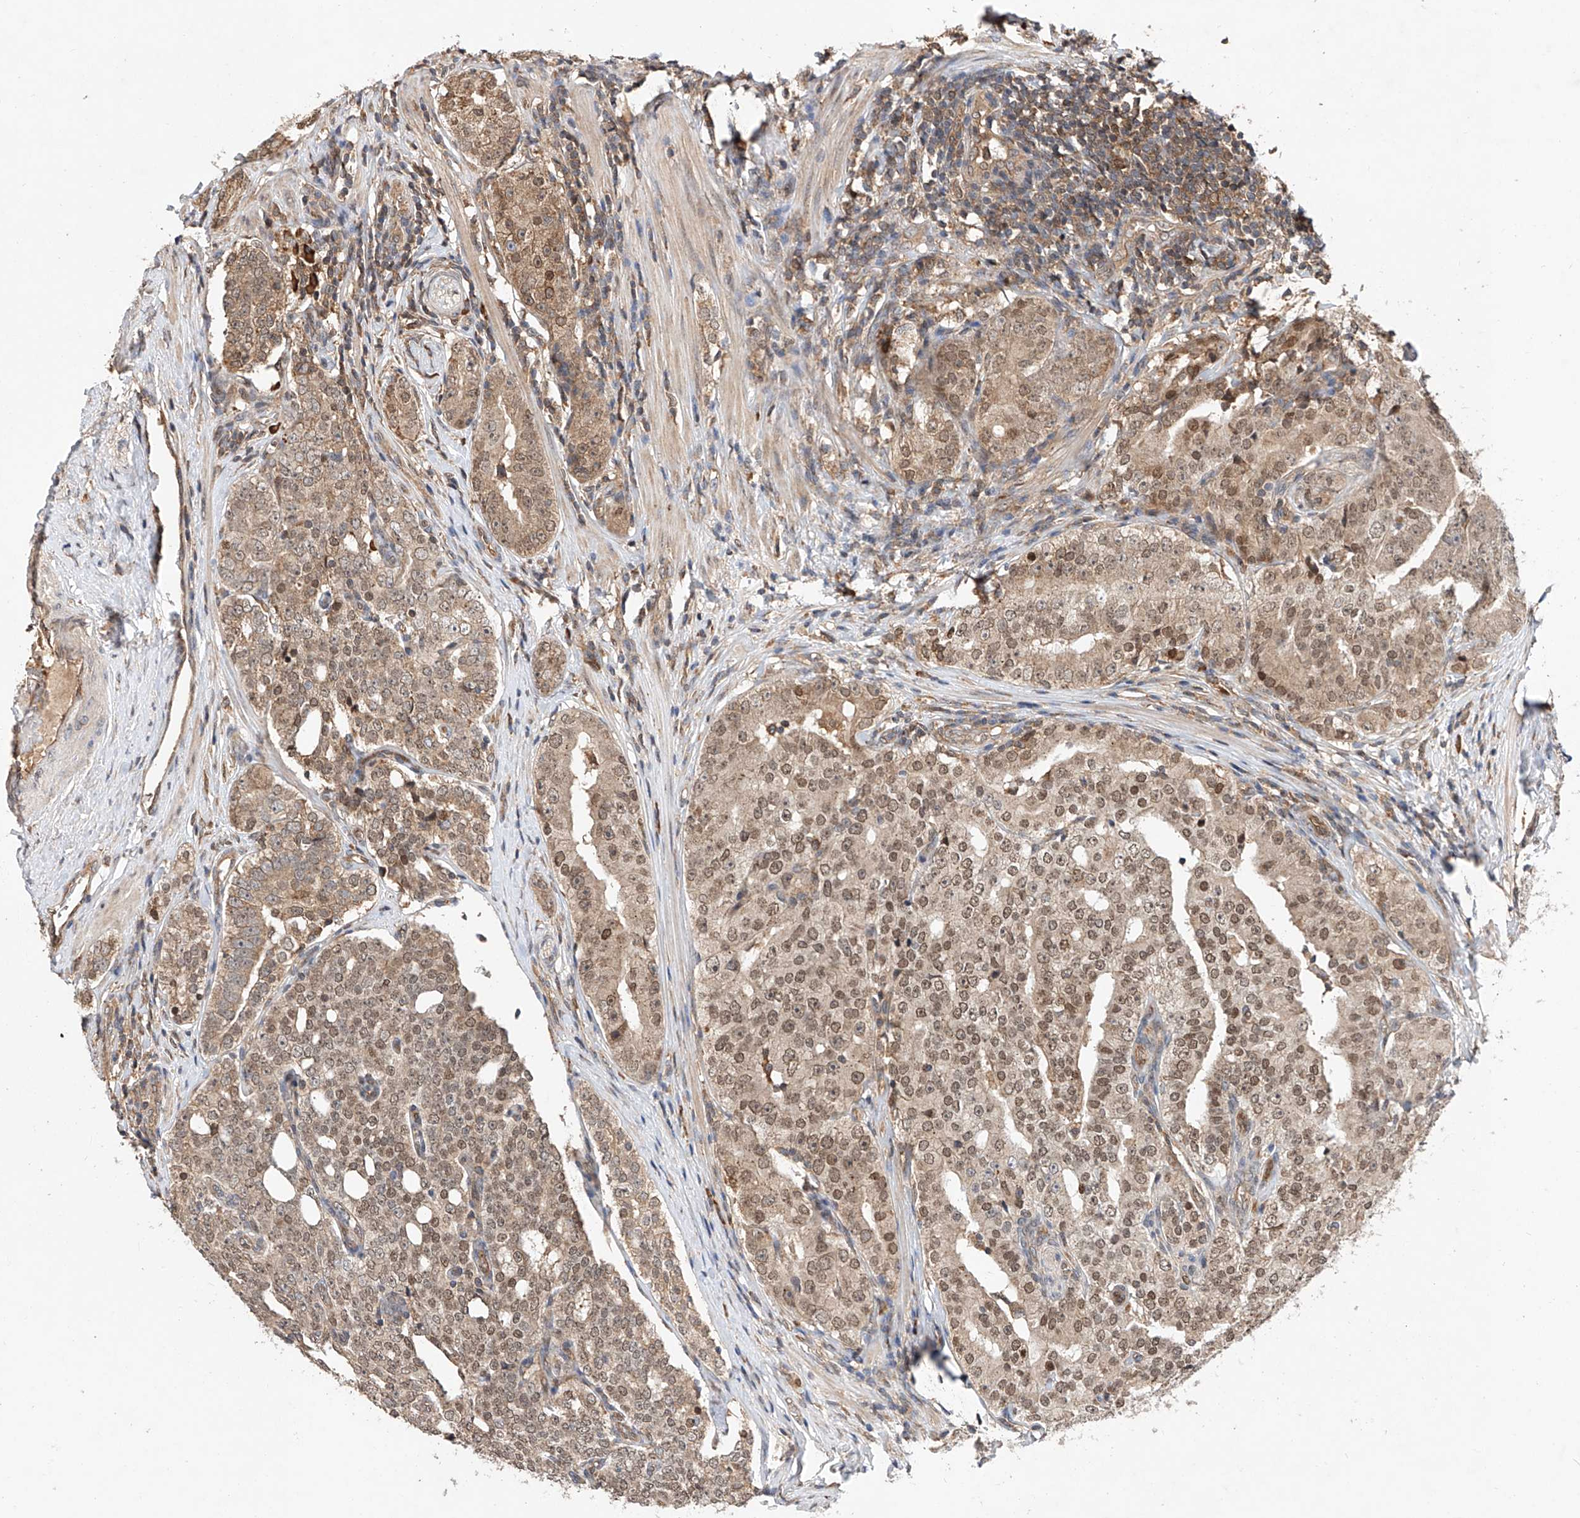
{"staining": {"intensity": "moderate", "quantity": ">75%", "location": "cytoplasmic/membranous,nuclear"}, "tissue": "prostate cancer", "cell_type": "Tumor cells", "image_type": "cancer", "snomed": [{"axis": "morphology", "description": "Adenocarcinoma, High grade"}, {"axis": "topography", "description": "Prostate"}], "caption": "This is an image of IHC staining of prostate high-grade adenocarcinoma, which shows moderate expression in the cytoplasmic/membranous and nuclear of tumor cells.", "gene": "RILPL2", "patient": {"sex": "male", "age": 56}}